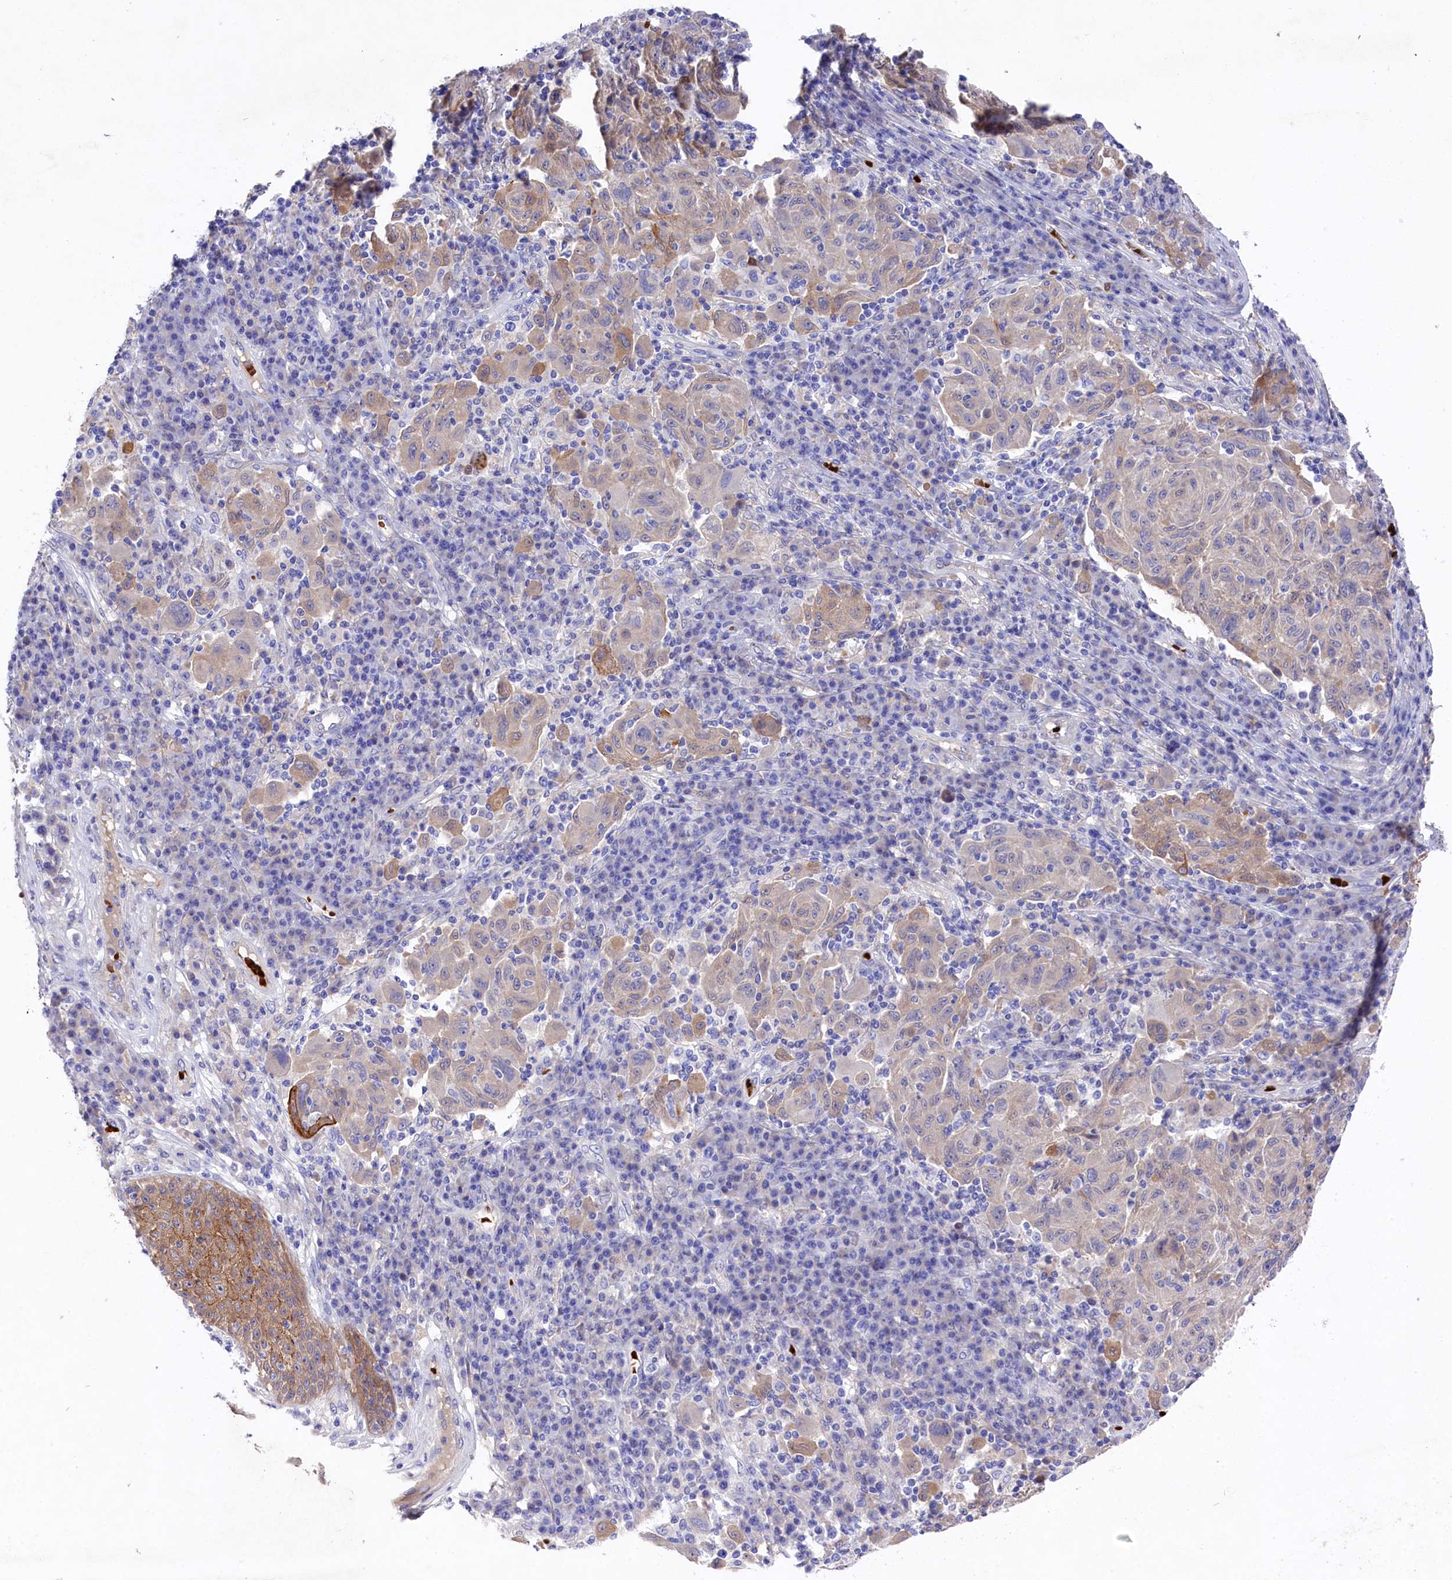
{"staining": {"intensity": "moderate", "quantity": "25%-75%", "location": "cytoplasmic/membranous"}, "tissue": "melanoma", "cell_type": "Tumor cells", "image_type": "cancer", "snomed": [{"axis": "morphology", "description": "Malignant melanoma, NOS"}, {"axis": "topography", "description": "Skin"}], "caption": "Malignant melanoma tissue reveals moderate cytoplasmic/membranous positivity in about 25%-75% of tumor cells", "gene": "LHFPL4", "patient": {"sex": "male", "age": 53}}